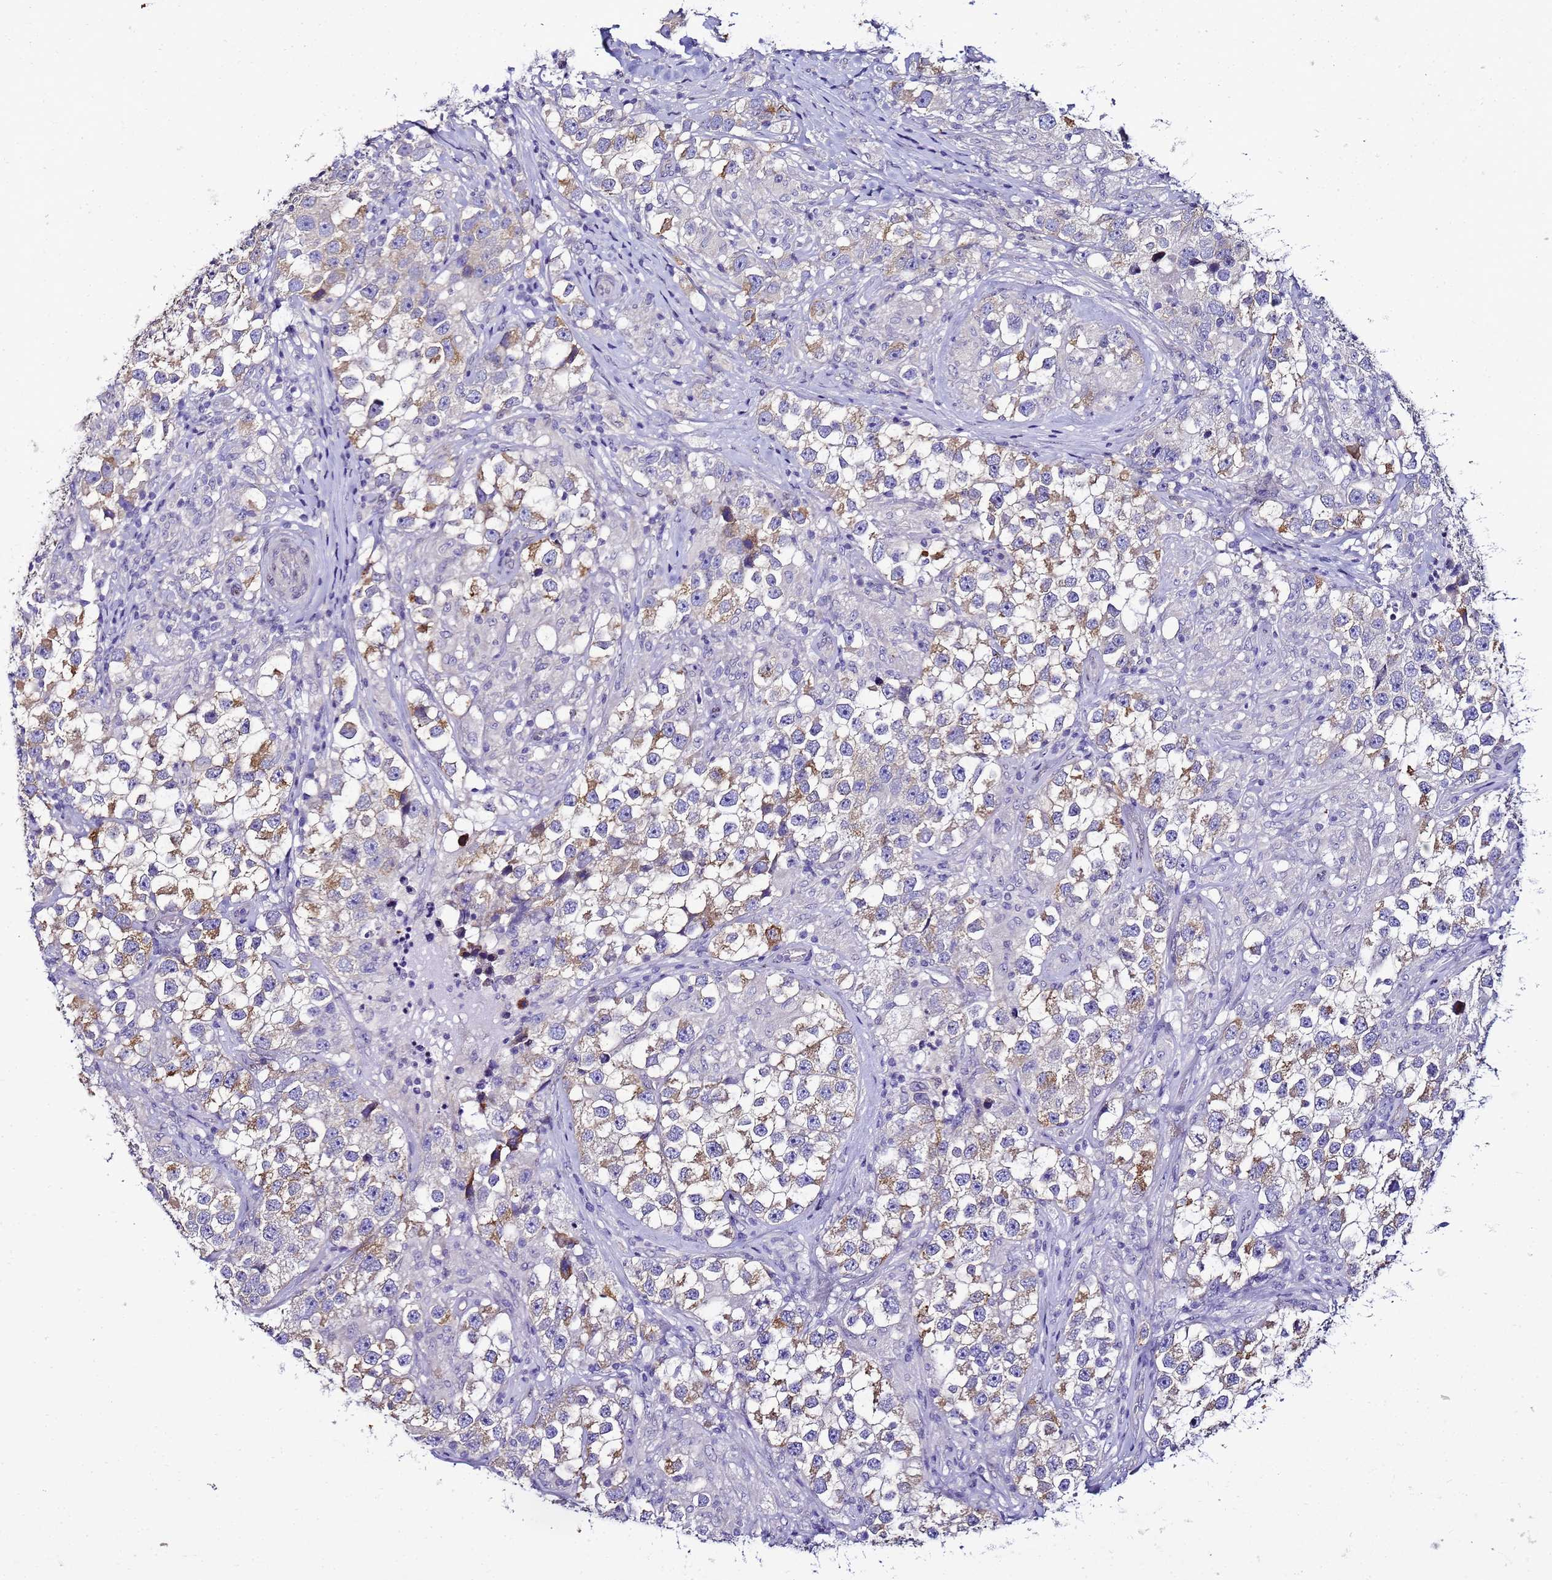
{"staining": {"intensity": "moderate", "quantity": "25%-75%", "location": "cytoplasmic/membranous"}, "tissue": "testis cancer", "cell_type": "Tumor cells", "image_type": "cancer", "snomed": [{"axis": "morphology", "description": "Seminoma, NOS"}, {"axis": "topography", "description": "Testis"}], "caption": "Protein expression analysis of seminoma (testis) displays moderate cytoplasmic/membranous expression in approximately 25%-75% of tumor cells. (DAB (3,3'-diaminobenzidine) = brown stain, brightfield microscopy at high magnification).", "gene": "FAM166B", "patient": {"sex": "male", "age": 46}}